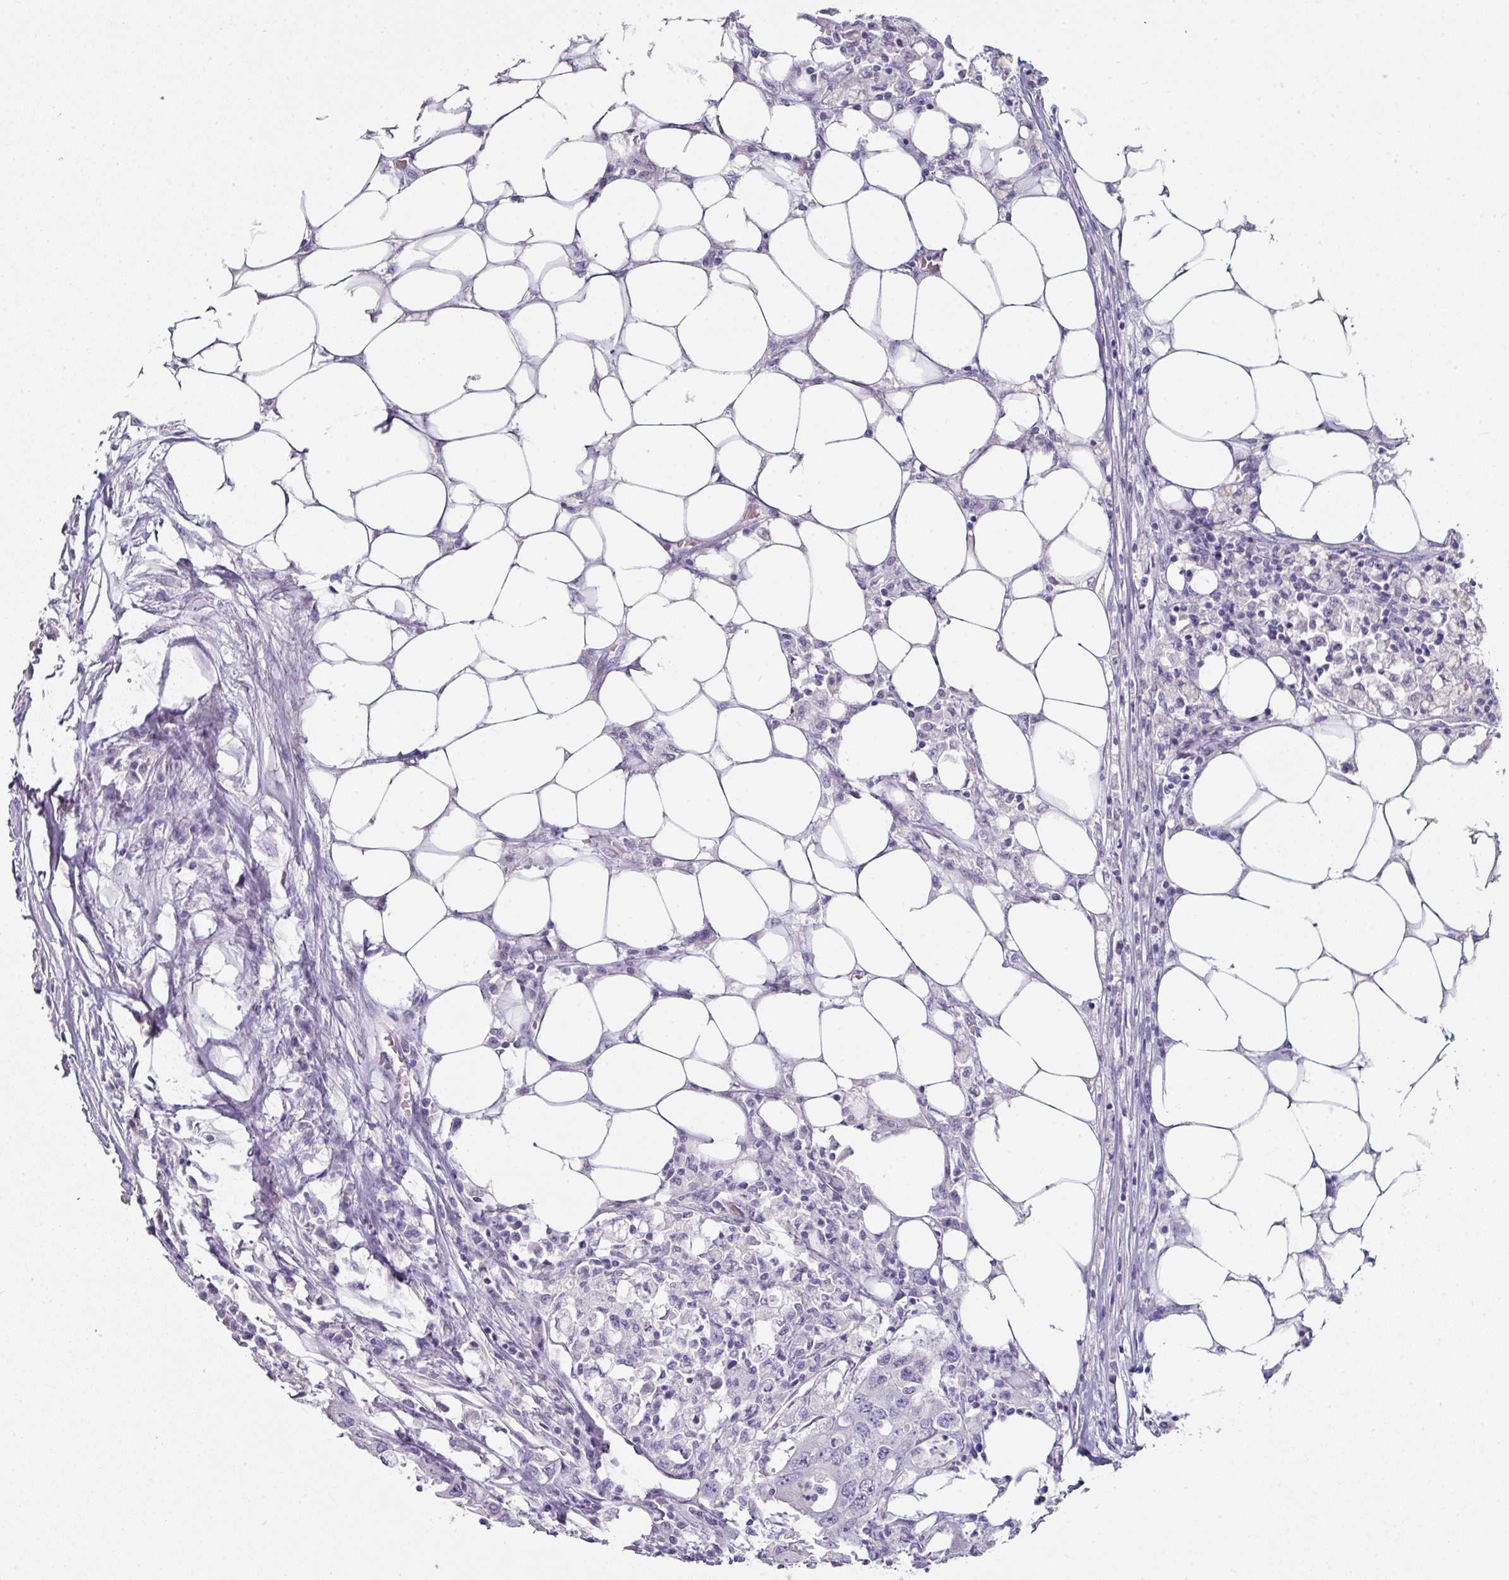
{"staining": {"intensity": "negative", "quantity": "none", "location": "none"}, "tissue": "colorectal cancer", "cell_type": "Tumor cells", "image_type": "cancer", "snomed": [{"axis": "morphology", "description": "Adenocarcinoma, NOS"}, {"axis": "topography", "description": "Colon"}], "caption": "There is no significant positivity in tumor cells of adenocarcinoma (colorectal). (DAB (3,3'-diaminobenzidine) immunohistochemistry (IHC), high magnification).", "gene": "SLC17A7", "patient": {"sex": "male", "age": 71}}